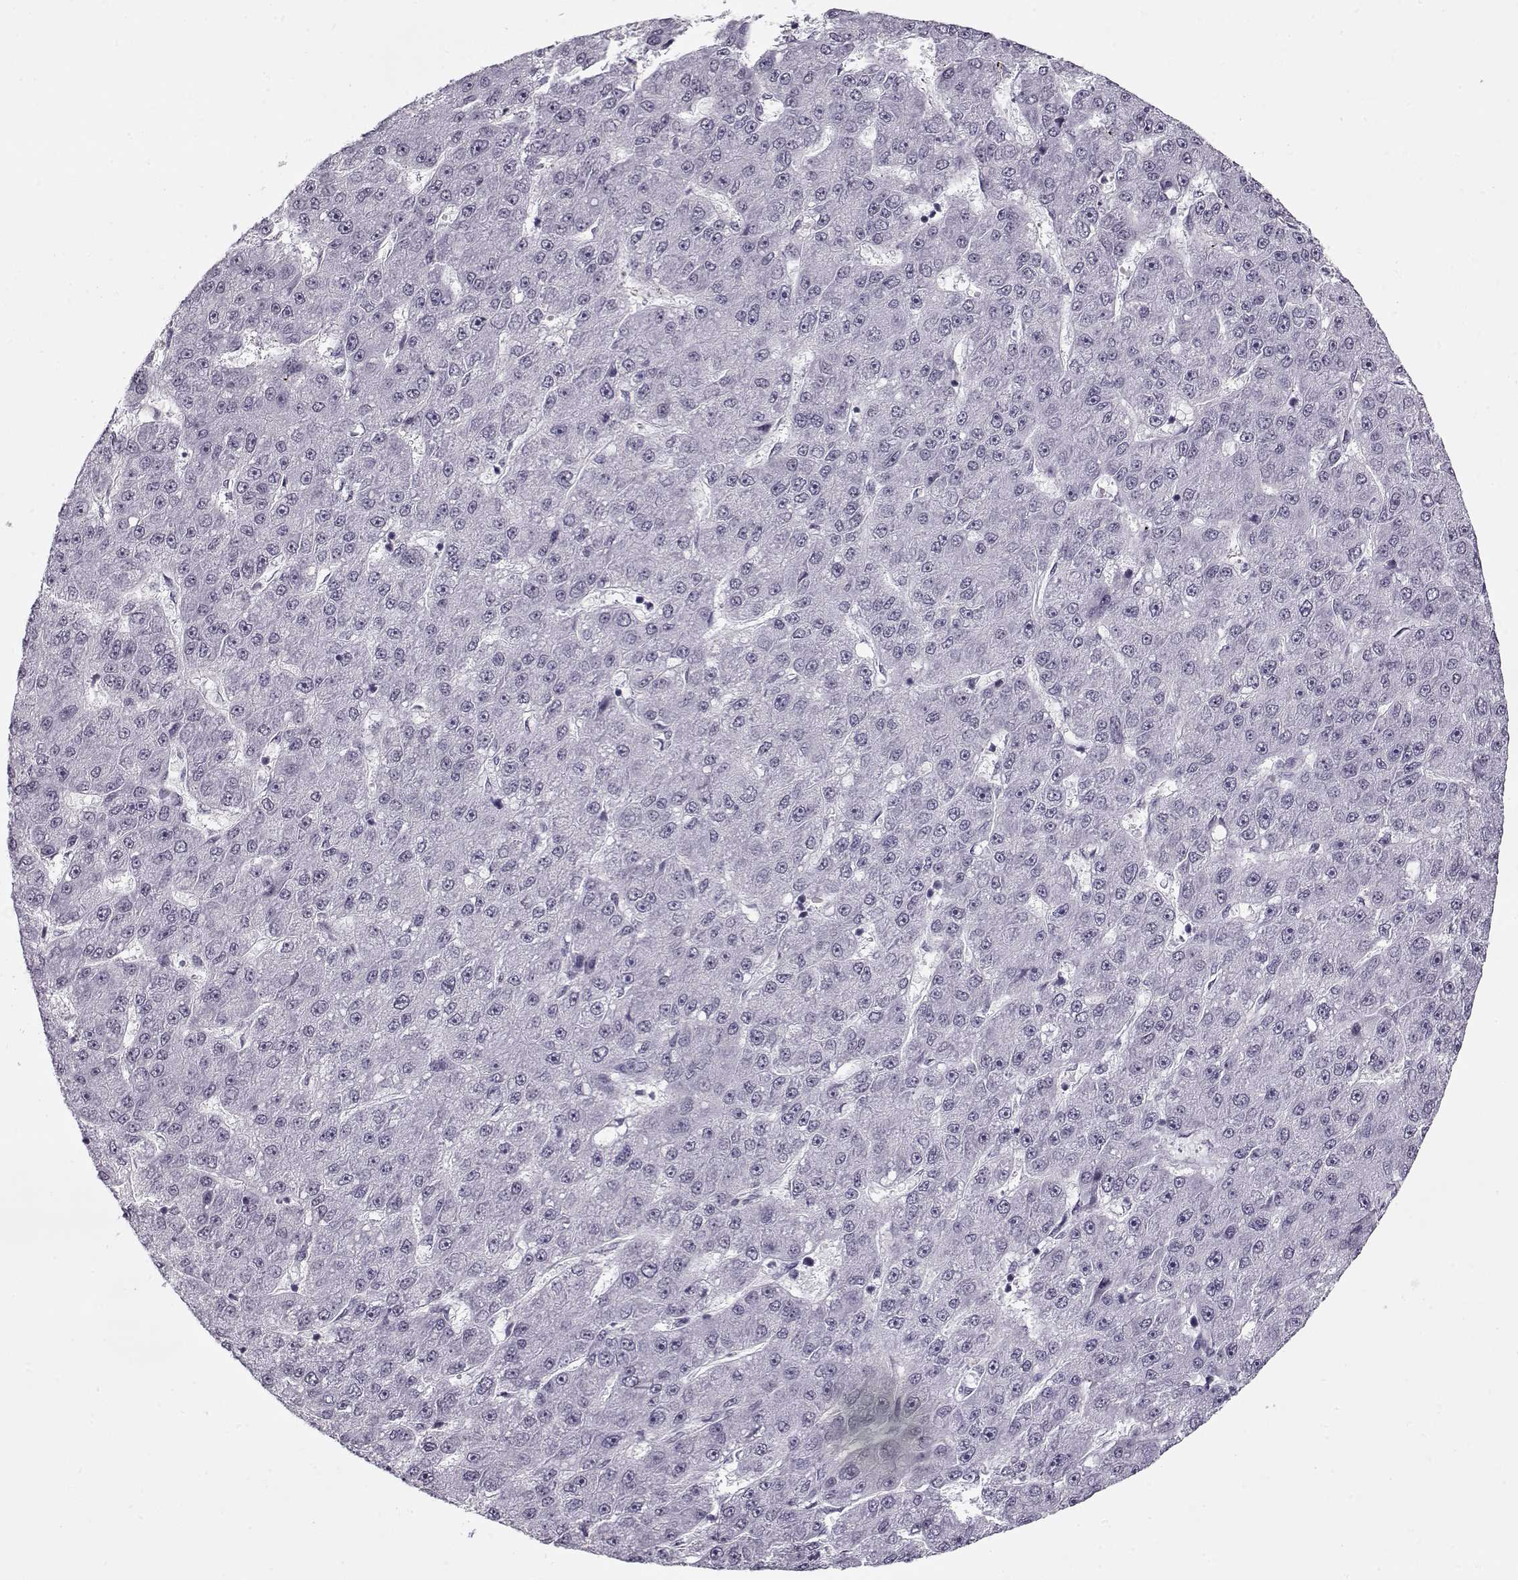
{"staining": {"intensity": "negative", "quantity": "none", "location": "none"}, "tissue": "liver cancer", "cell_type": "Tumor cells", "image_type": "cancer", "snomed": [{"axis": "morphology", "description": "Carcinoma, Hepatocellular, NOS"}, {"axis": "topography", "description": "Liver"}], "caption": "Human liver cancer (hepatocellular carcinoma) stained for a protein using immunohistochemistry (IHC) reveals no staining in tumor cells.", "gene": "PRMT8", "patient": {"sex": "male", "age": 67}}